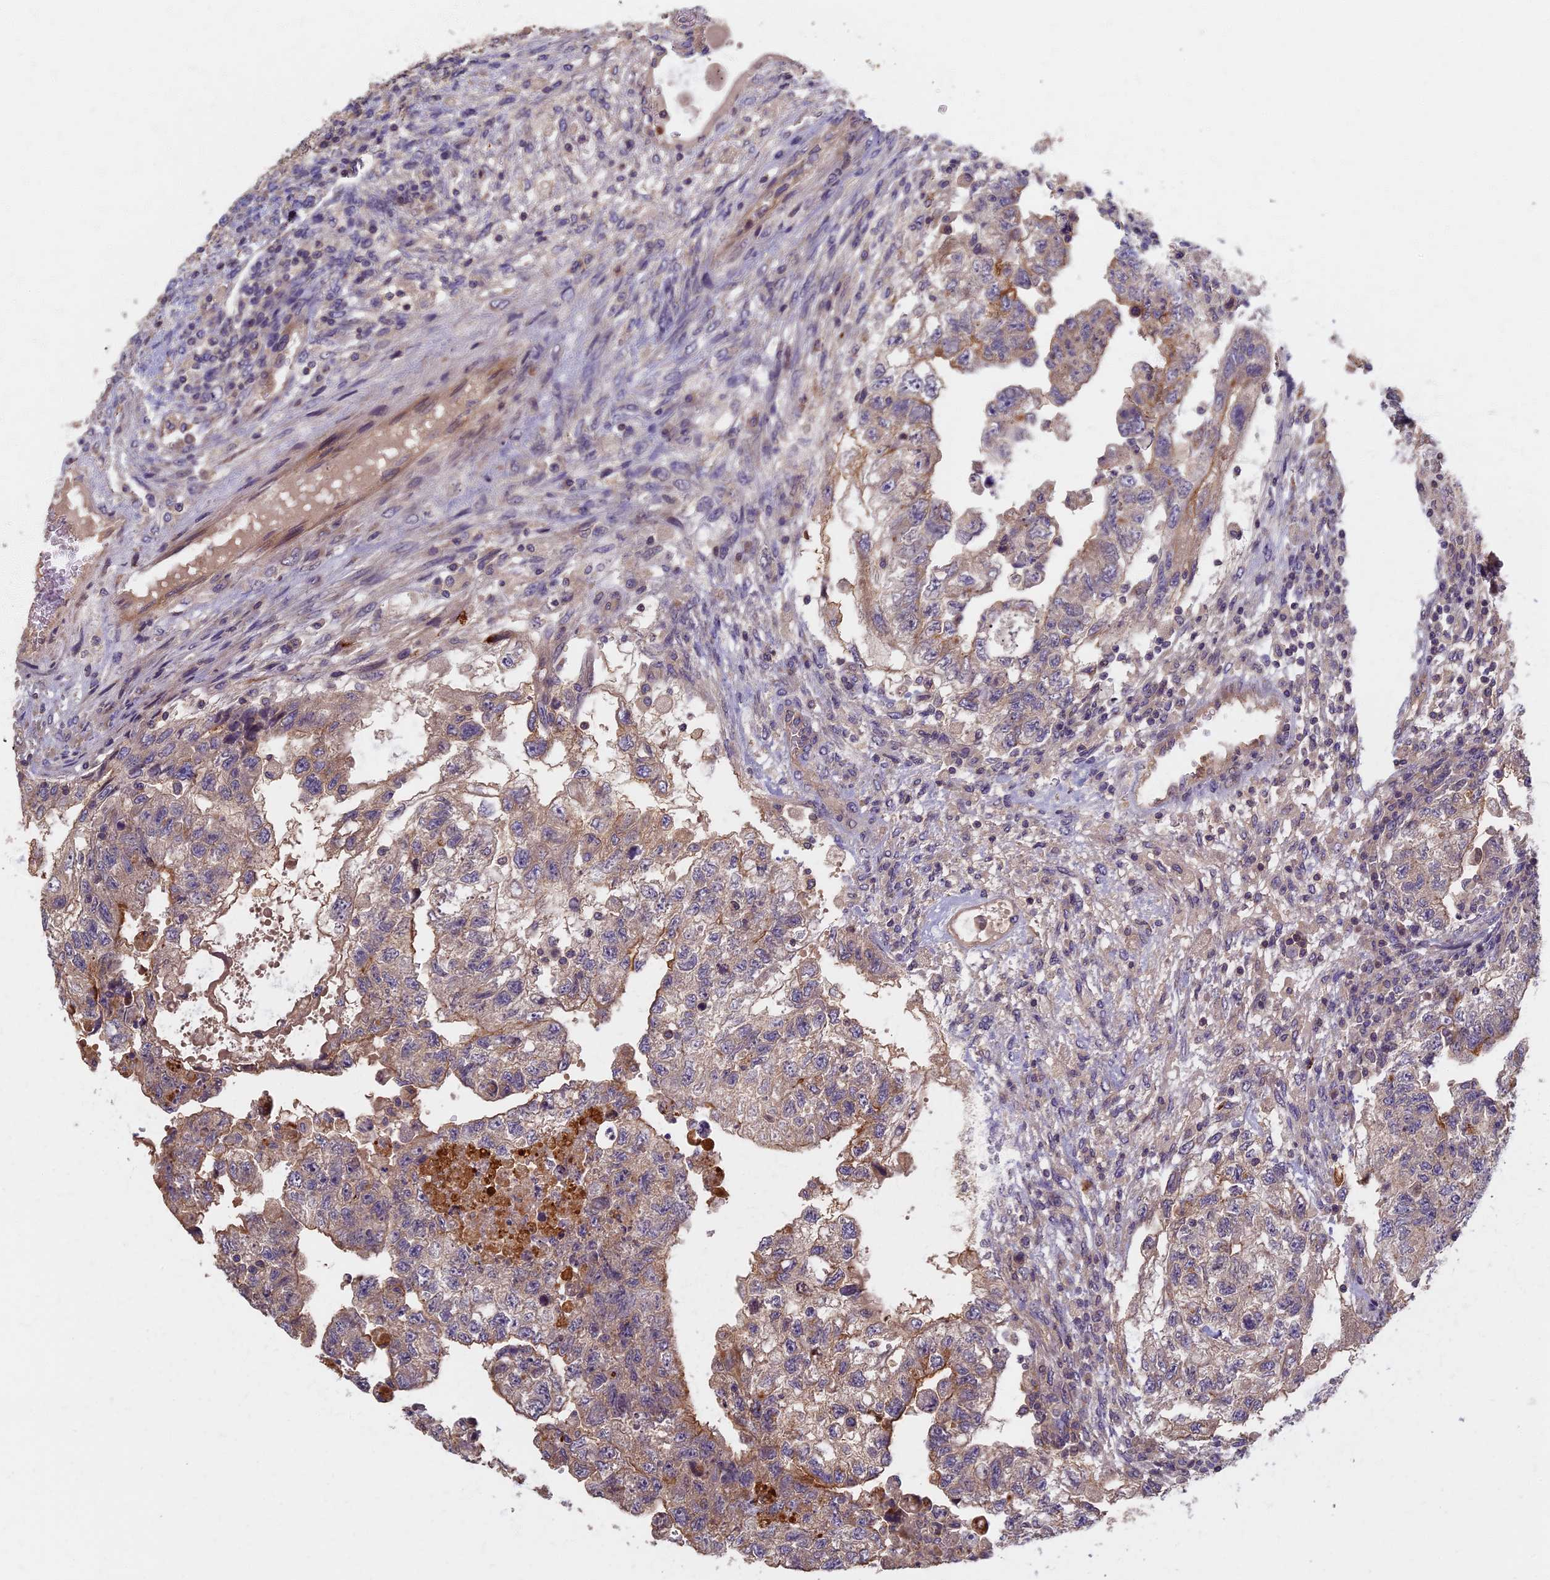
{"staining": {"intensity": "weak", "quantity": "25%-75%", "location": "cytoplasmic/membranous"}, "tissue": "testis cancer", "cell_type": "Tumor cells", "image_type": "cancer", "snomed": [{"axis": "morphology", "description": "Carcinoma, Embryonal, NOS"}, {"axis": "topography", "description": "Testis"}], "caption": "A low amount of weak cytoplasmic/membranous positivity is identified in approximately 25%-75% of tumor cells in embryonal carcinoma (testis) tissue.", "gene": "AP4E1", "patient": {"sex": "male", "age": 36}}